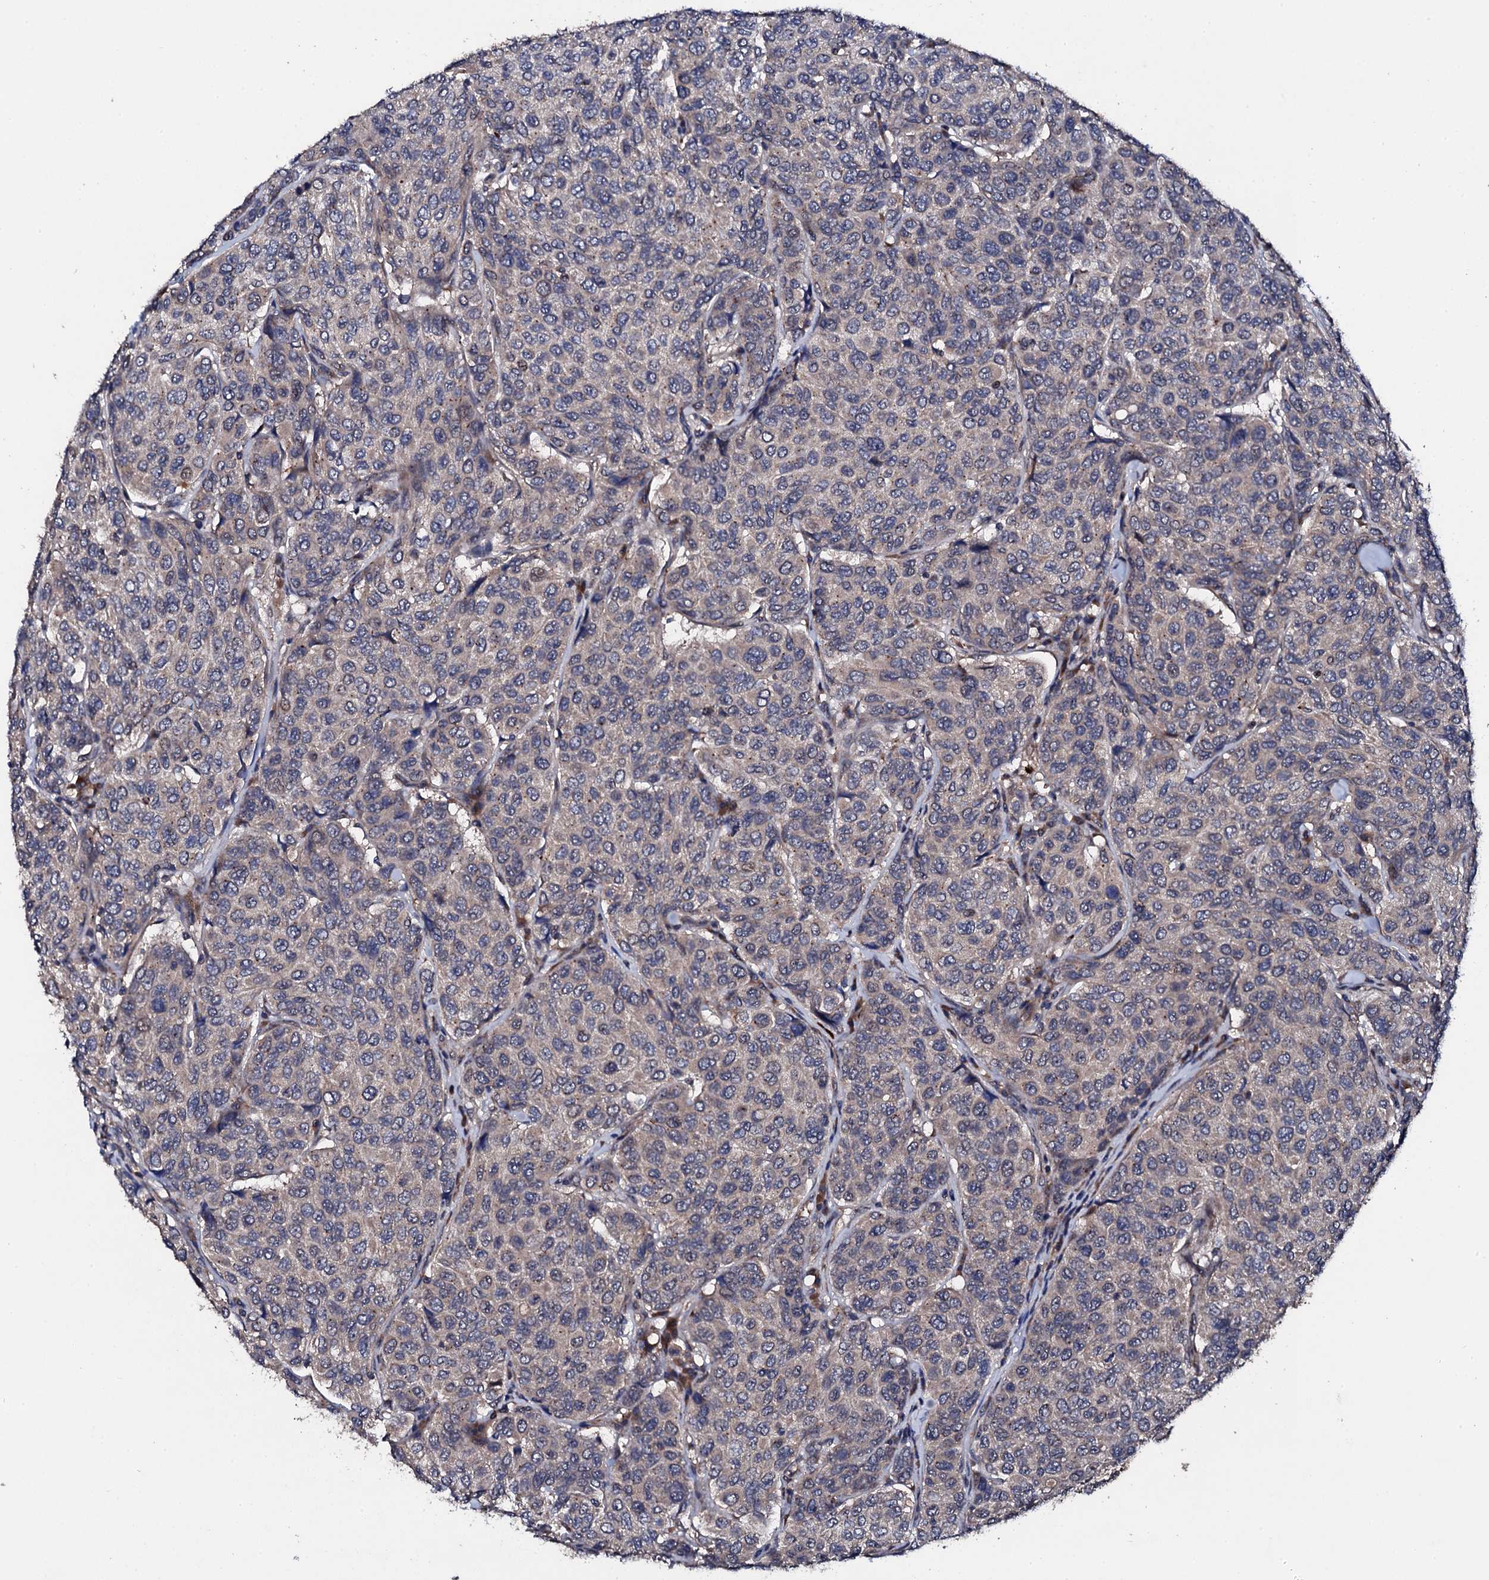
{"staining": {"intensity": "negative", "quantity": "none", "location": "none"}, "tissue": "breast cancer", "cell_type": "Tumor cells", "image_type": "cancer", "snomed": [{"axis": "morphology", "description": "Duct carcinoma"}, {"axis": "topography", "description": "Breast"}], "caption": "IHC photomicrograph of neoplastic tissue: human breast cancer stained with DAB (3,3'-diaminobenzidine) shows no significant protein staining in tumor cells.", "gene": "IP6K1", "patient": {"sex": "female", "age": 55}}